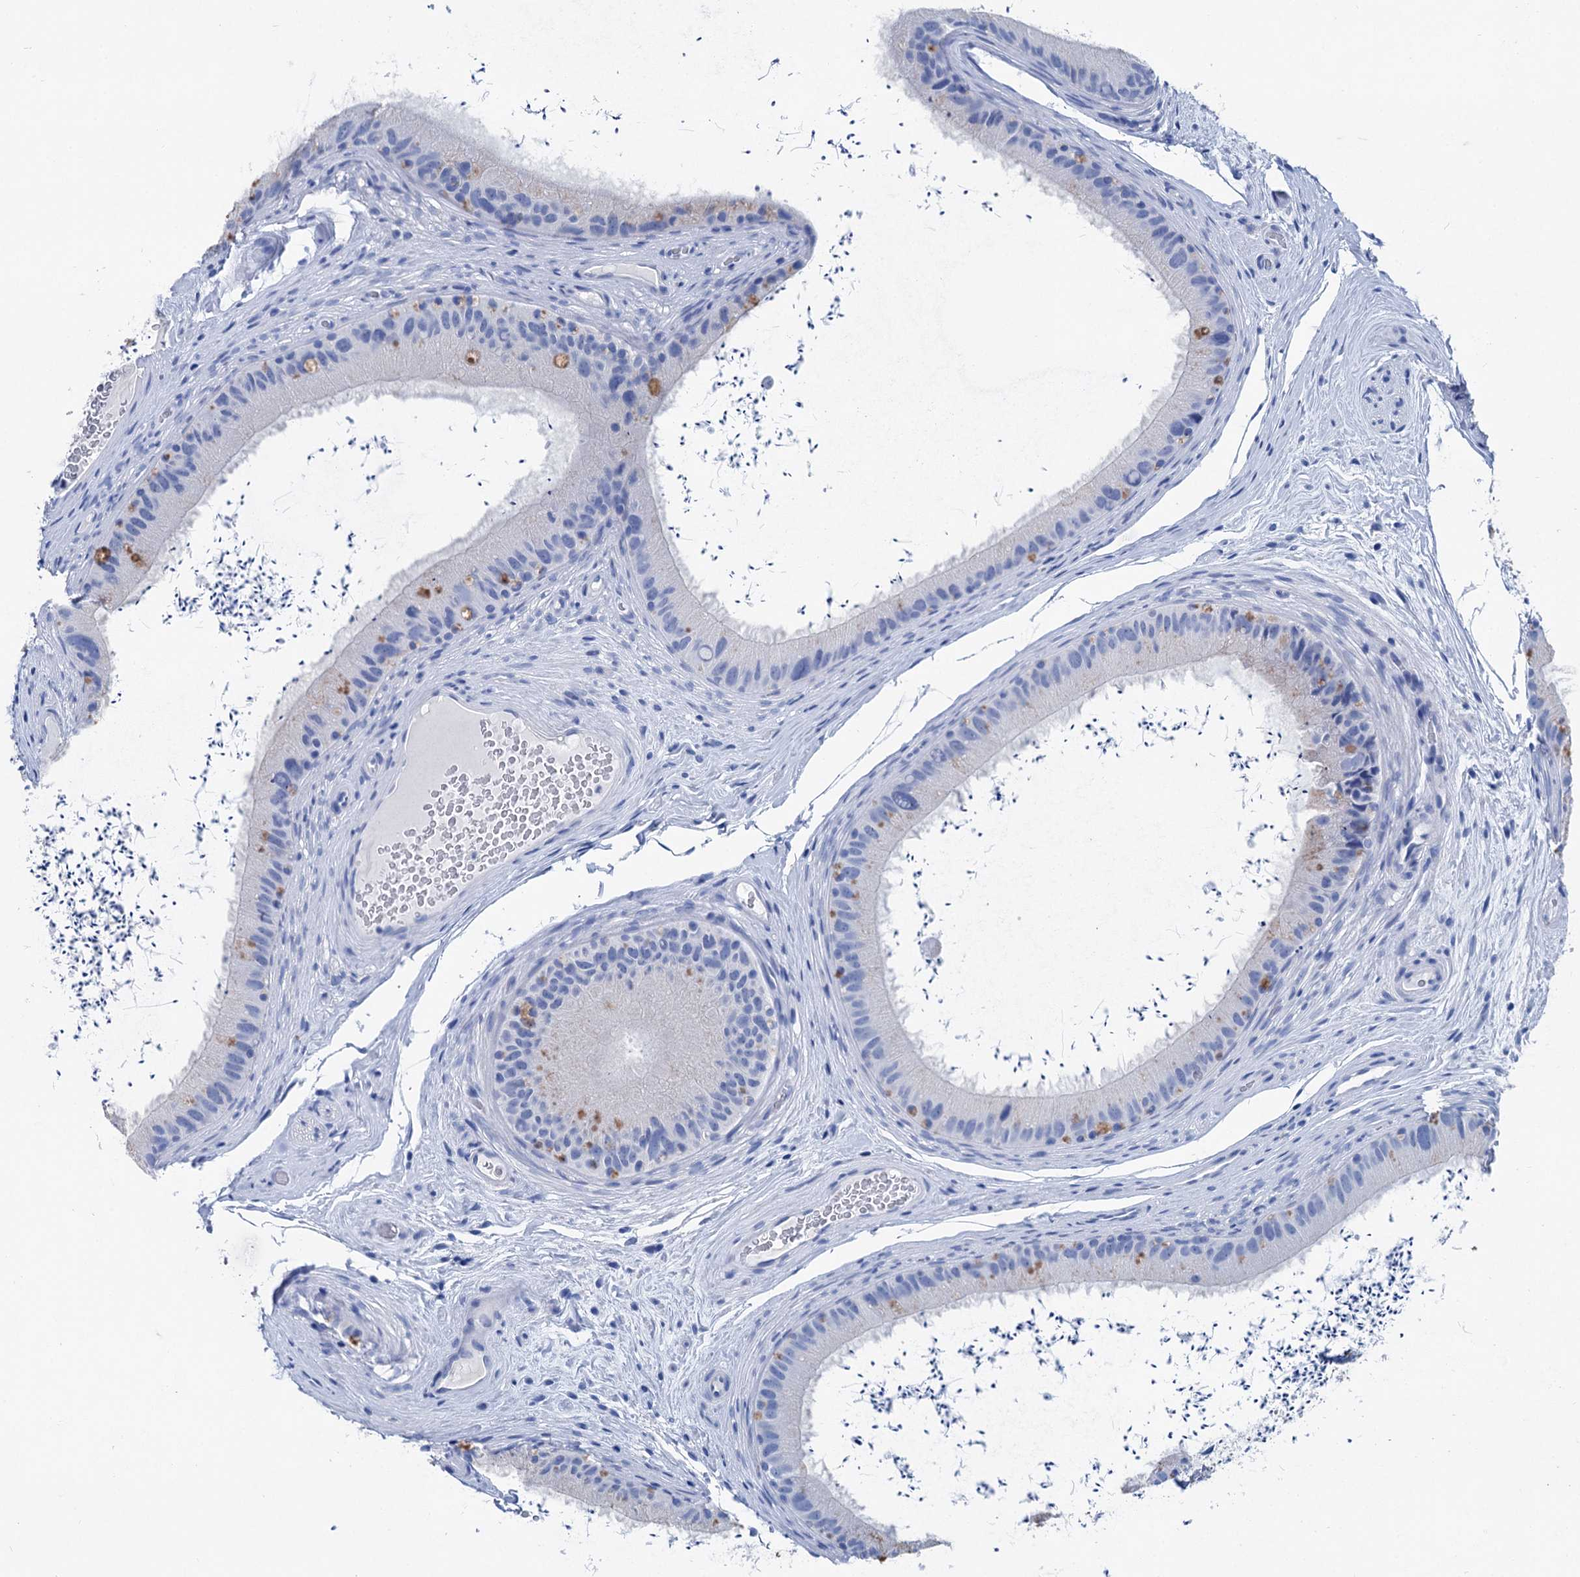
{"staining": {"intensity": "moderate", "quantity": "<25%", "location": "cytoplasmic/membranous"}, "tissue": "epididymis", "cell_type": "Glandular cells", "image_type": "normal", "snomed": [{"axis": "morphology", "description": "Normal tissue, NOS"}, {"axis": "topography", "description": "Epididymis, spermatic cord, NOS"}], "caption": "There is low levels of moderate cytoplasmic/membranous expression in glandular cells of normal epididymis, as demonstrated by immunohistochemical staining (brown color).", "gene": "BRINP1", "patient": {"sex": "male", "age": 50}}